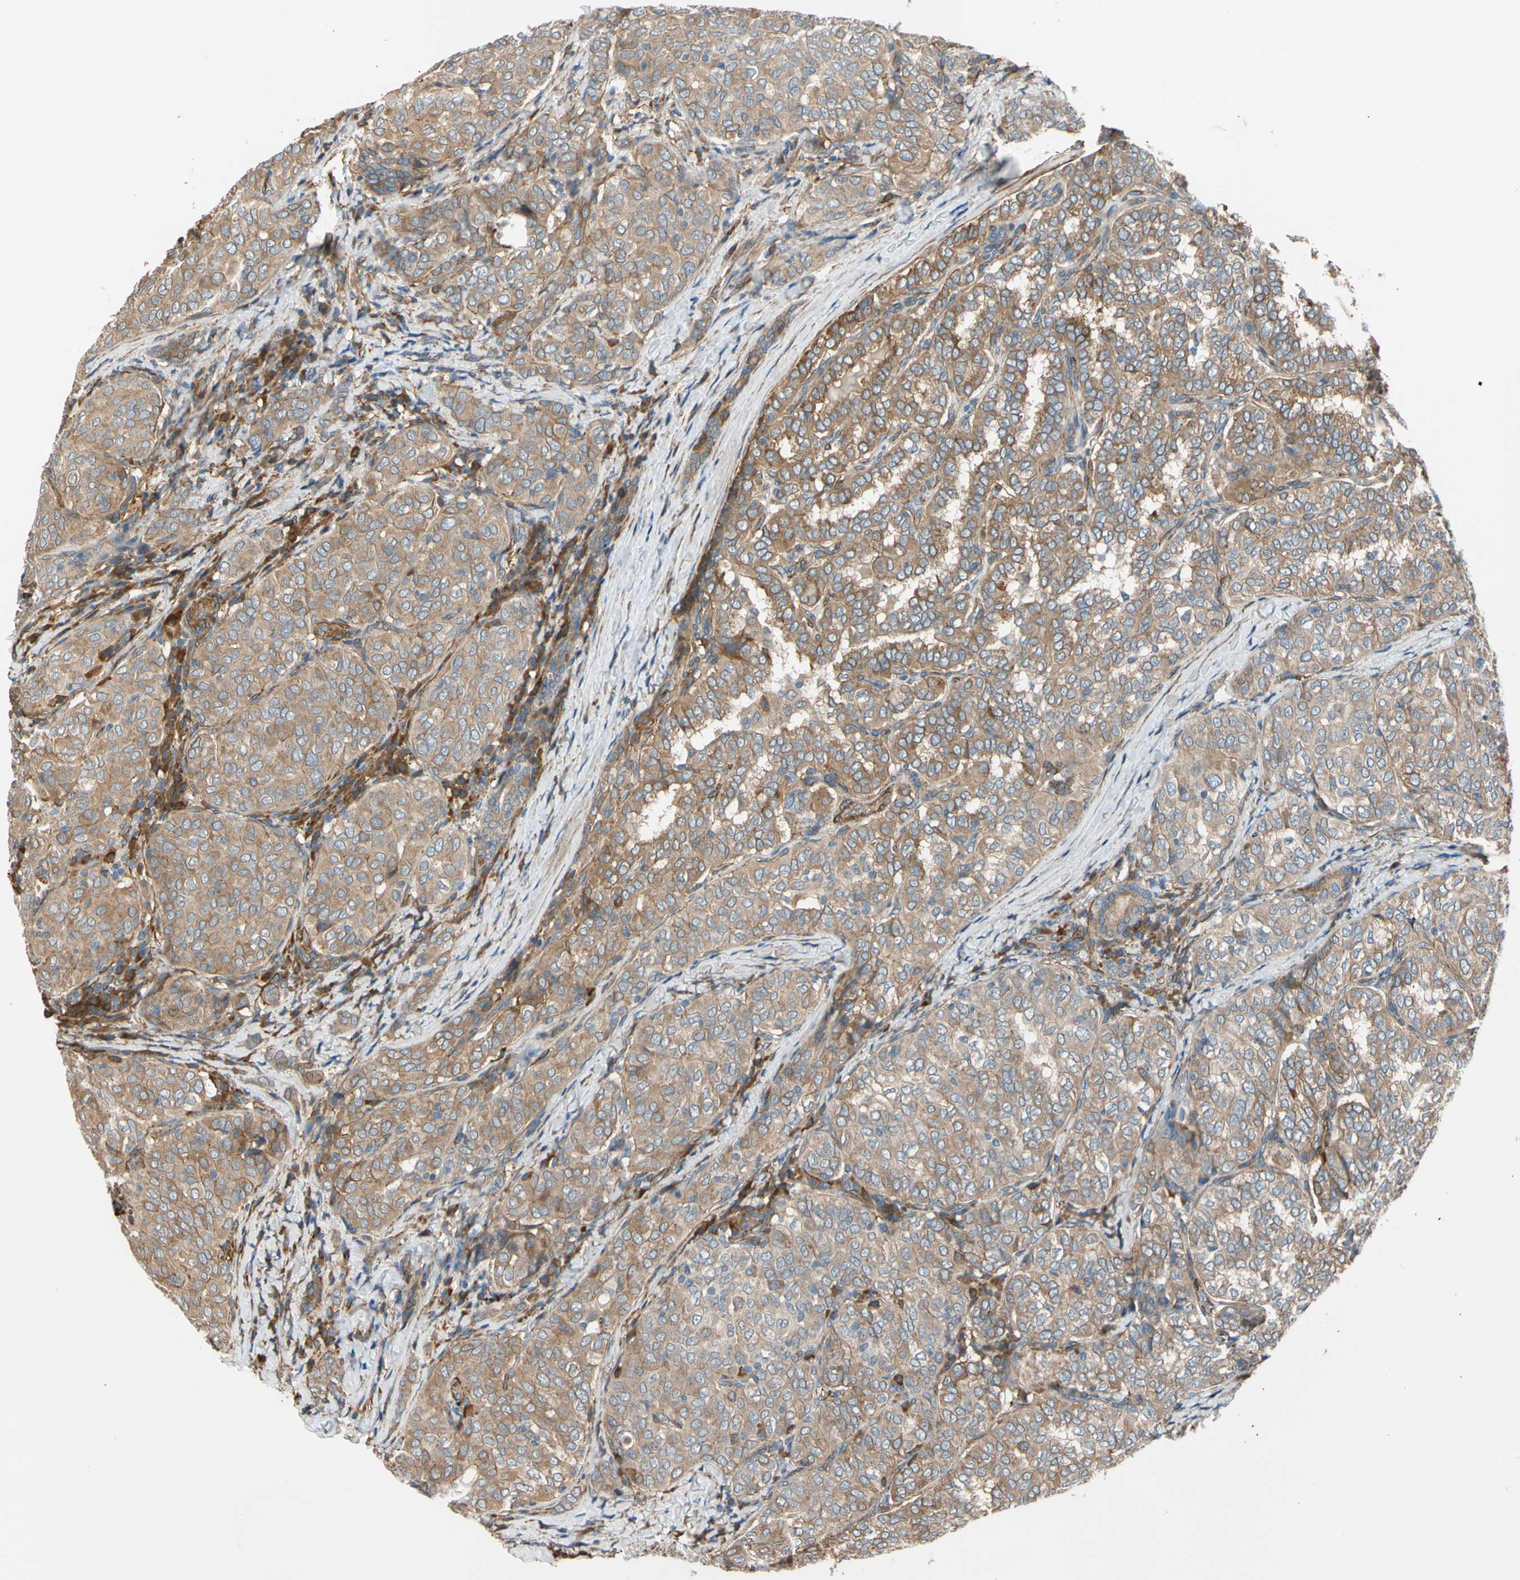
{"staining": {"intensity": "moderate", "quantity": ">75%", "location": "cytoplasmic/membranous"}, "tissue": "thyroid cancer", "cell_type": "Tumor cells", "image_type": "cancer", "snomed": [{"axis": "morphology", "description": "Normal tissue, NOS"}, {"axis": "morphology", "description": "Papillary adenocarcinoma, NOS"}, {"axis": "topography", "description": "Thyroid gland"}], "caption": "An image showing moderate cytoplasmic/membranous expression in about >75% of tumor cells in papillary adenocarcinoma (thyroid), as visualized by brown immunohistochemical staining.", "gene": "LIMK2", "patient": {"sex": "female", "age": 30}}